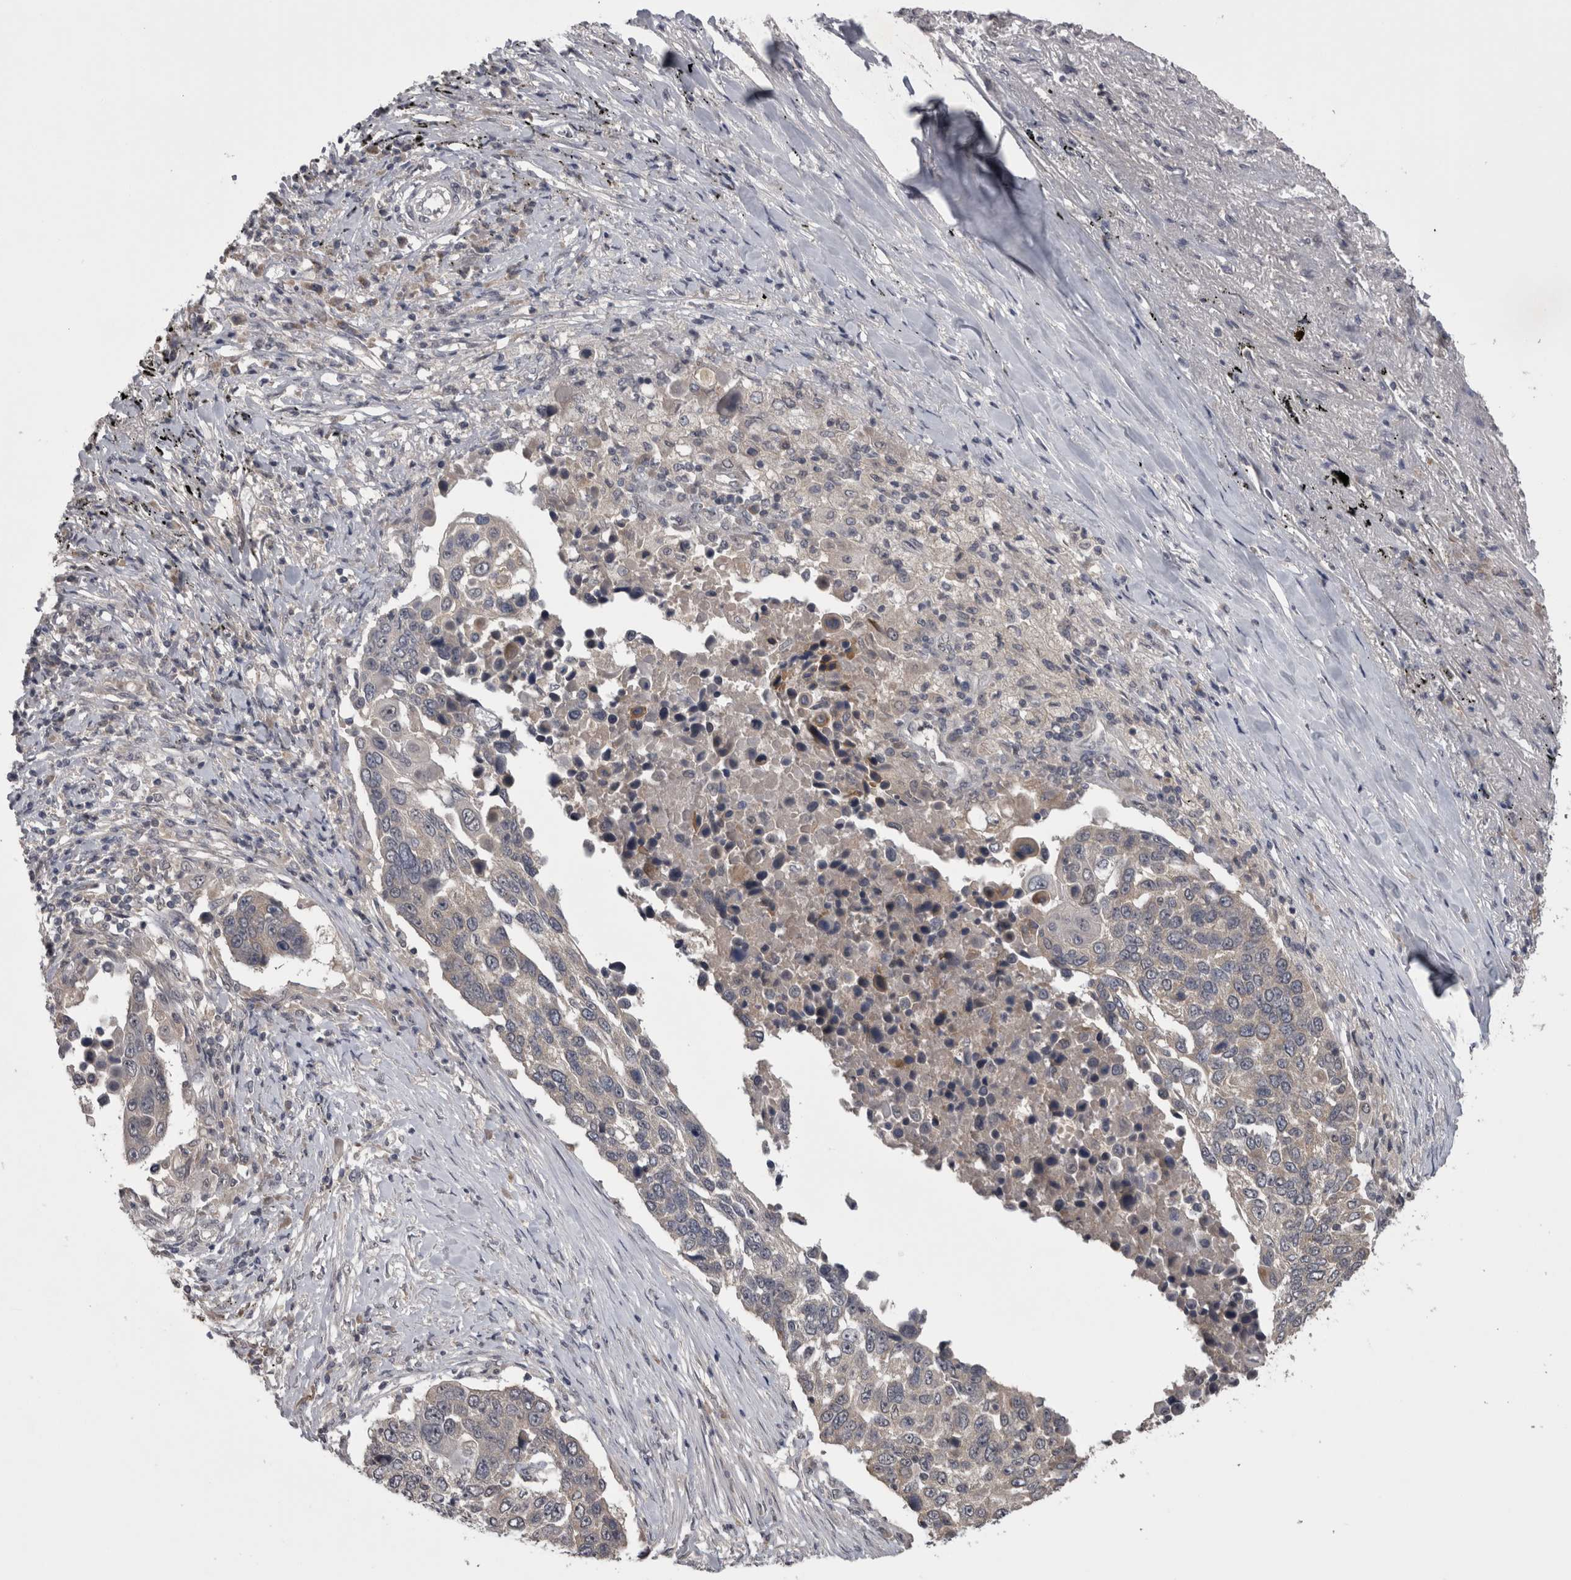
{"staining": {"intensity": "weak", "quantity": "25%-75%", "location": "cytoplasmic/membranous"}, "tissue": "lung cancer", "cell_type": "Tumor cells", "image_type": "cancer", "snomed": [{"axis": "morphology", "description": "Squamous cell carcinoma, NOS"}, {"axis": "topography", "description": "Lung"}], "caption": "This histopathology image displays immunohistochemistry (IHC) staining of squamous cell carcinoma (lung), with low weak cytoplasmic/membranous staining in about 25%-75% of tumor cells.", "gene": "ZNF114", "patient": {"sex": "male", "age": 66}}